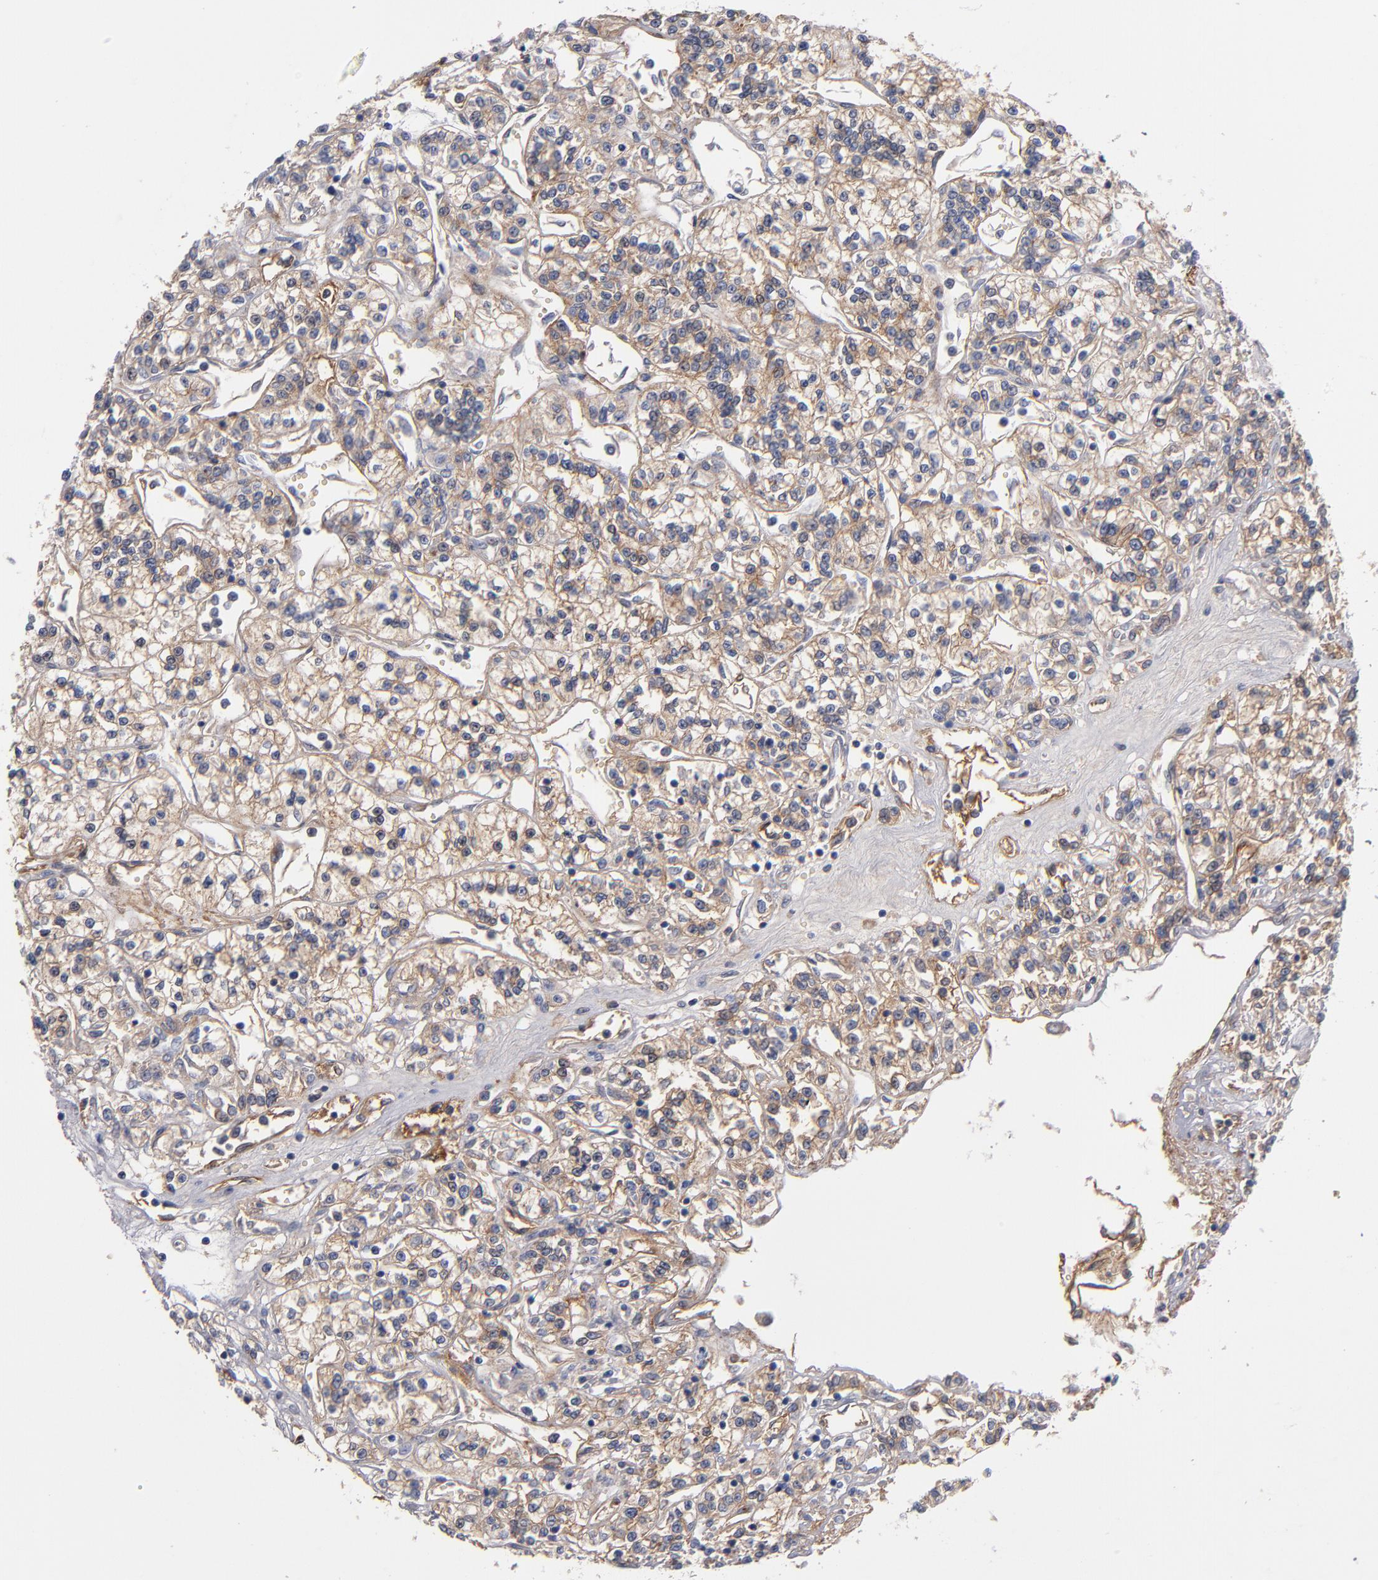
{"staining": {"intensity": "weak", "quantity": ">75%", "location": "cytoplasmic/membranous"}, "tissue": "renal cancer", "cell_type": "Tumor cells", "image_type": "cancer", "snomed": [{"axis": "morphology", "description": "Adenocarcinoma, NOS"}, {"axis": "topography", "description": "Kidney"}], "caption": "Renal cancer (adenocarcinoma) stained with a brown dye shows weak cytoplasmic/membranous positive staining in about >75% of tumor cells.", "gene": "PLSCR4", "patient": {"sex": "female", "age": 76}}